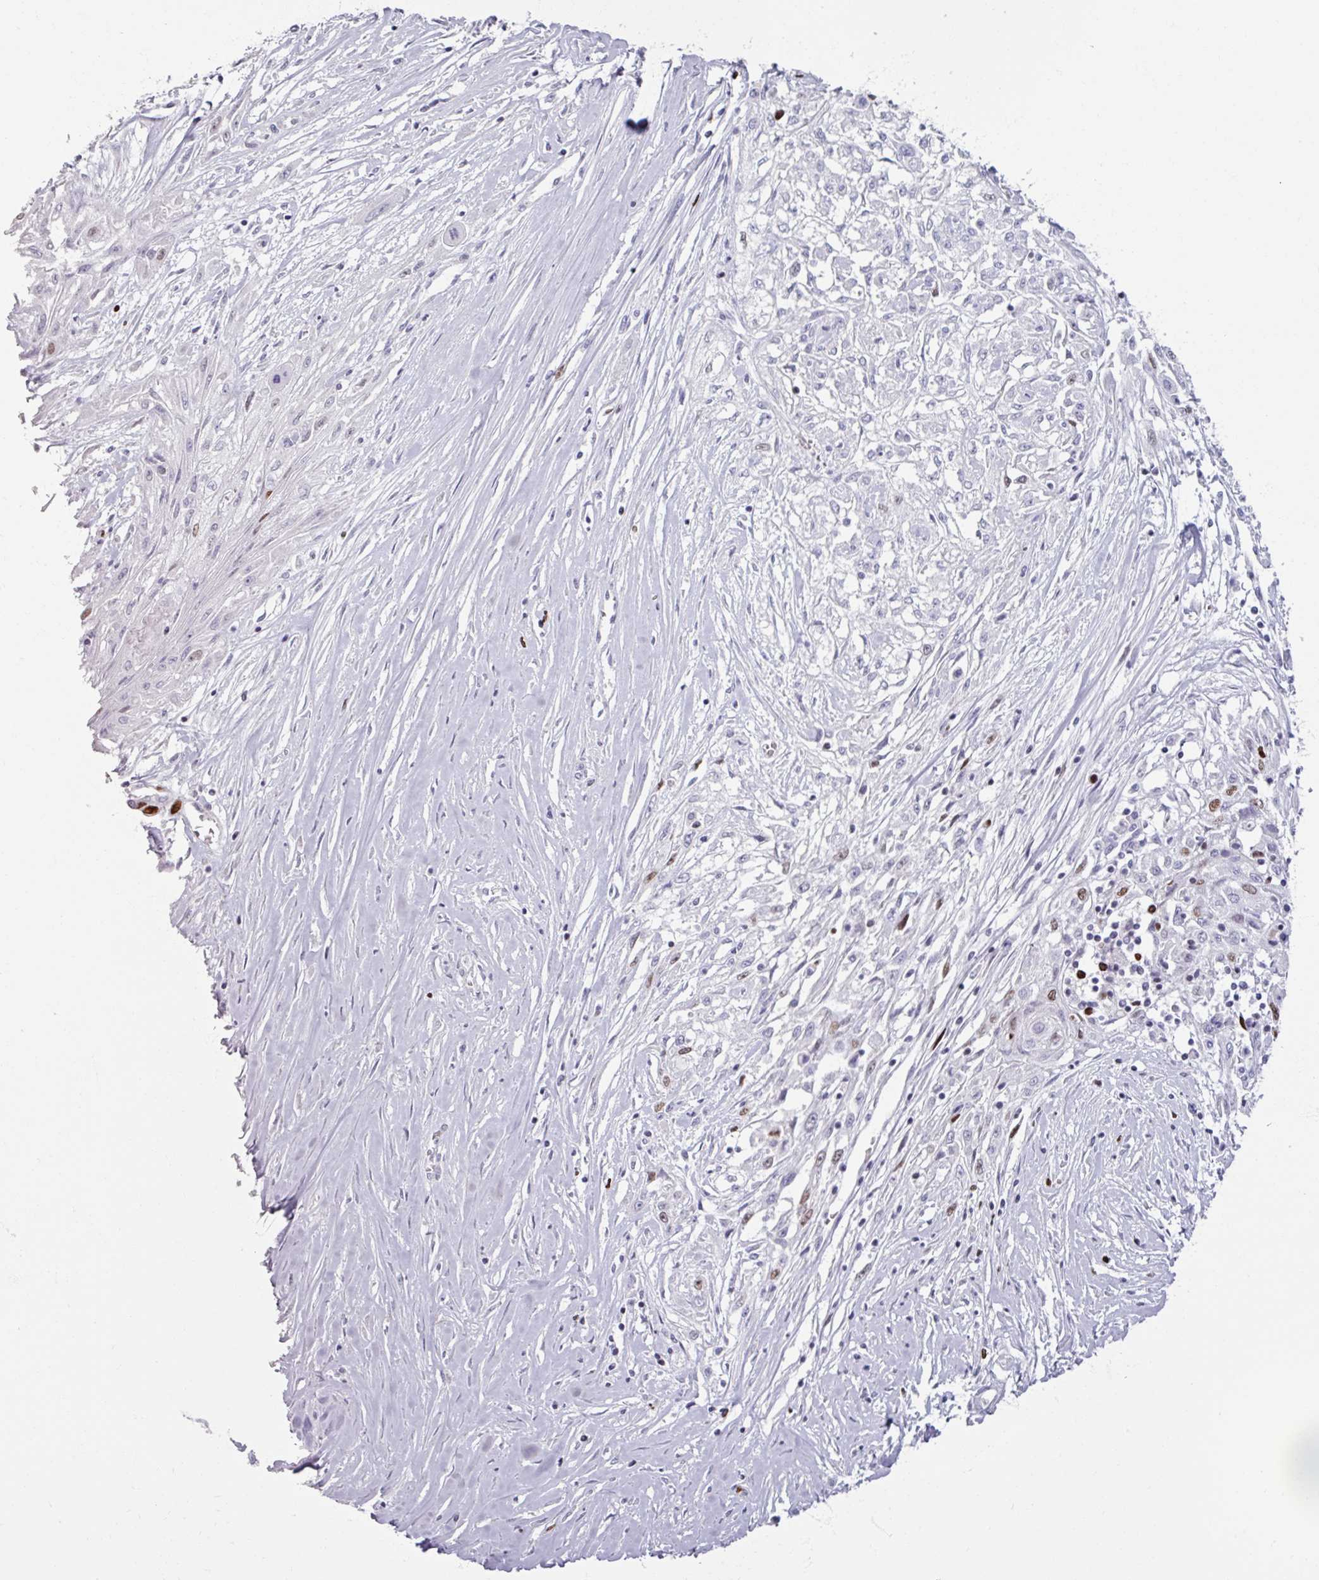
{"staining": {"intensity": "moderate", "quantity": "<25%", "location": "nuclear"}, "tissue": "skin cancer", "cell_type": "Tumor cells", "image_type": "cancer", "snomed": [{"axis": "morphology", "description": "Squamous cell carcinoma, NOS"}, {"axis": "morphology", "description": "Squamous cell carcinoma, metastatic, NOS"}, {"axis": "topography", "description": "Skin"}, {"axis": "topography", "description": "Lymph node"}], "caption": "Immunohistochemistry (IHC) histopathology image of human skin cancer (metastatic squamous cell carcinoma) stained for a protein (brown), which shows low levels of moderate nuclear positivity in approximately <25% of tumor cells.", "gene": "ATAD2", "patient": {"sex": "male", "age": 75}}